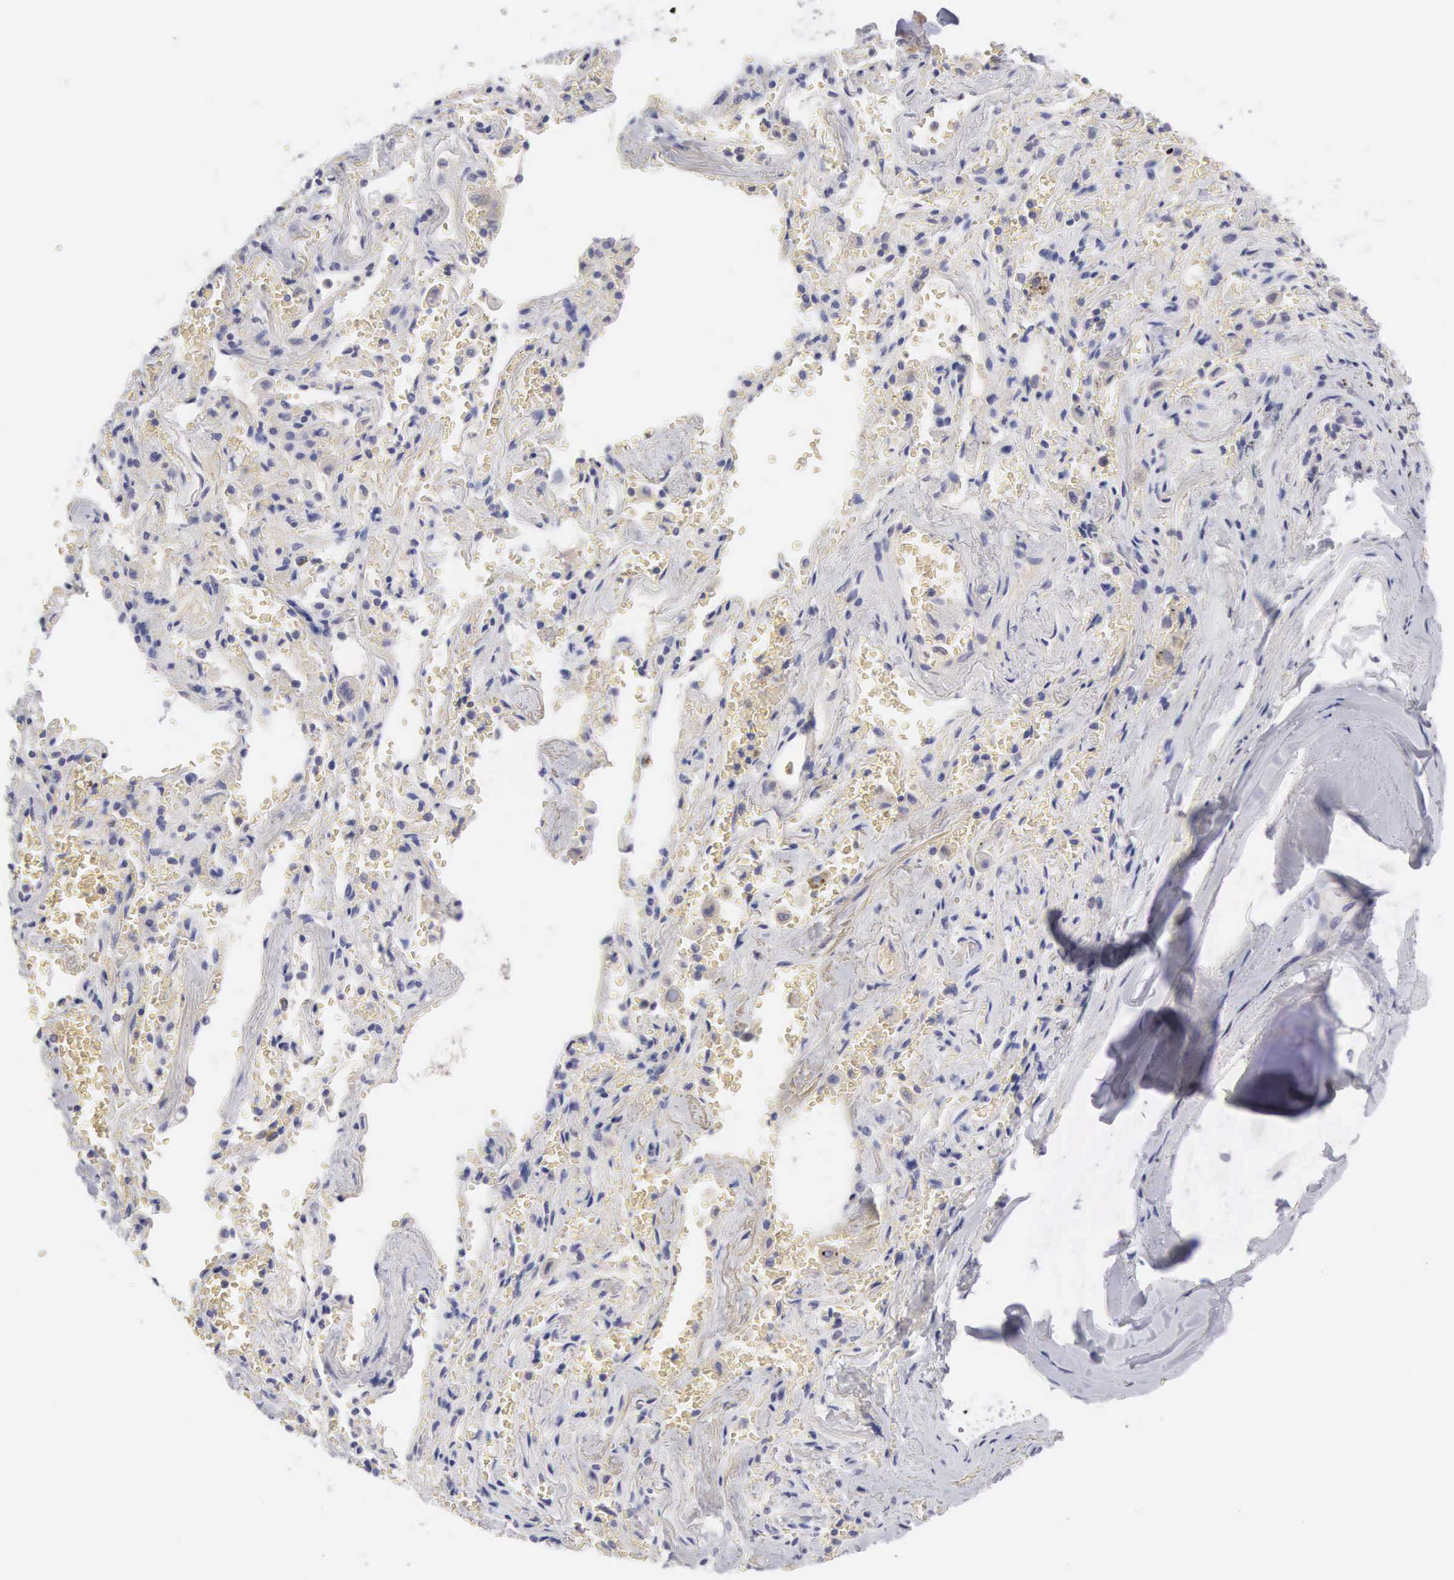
{"staining": {"intensity": "negative", "quantity": "none", "location": "none"}, "tissue": "adipose tissue", "cell_type": "Adipocytes", "image_type": "normal", "snomed": [{"axis": "morphology", "description": "Normal tissue, NOS"}, {"axis": "topography", "description": "Cartilage tissue"}, {"axis": "topography", "description": "Lung"}], "caption": "Immunohistochemistry photomicrograph of benign human adipose tissue stained for a protein (brown), which reveals no positivity in adipocytes.", "gene": "SLITRK4", "patient": {"sex": "male", "age": 65}}